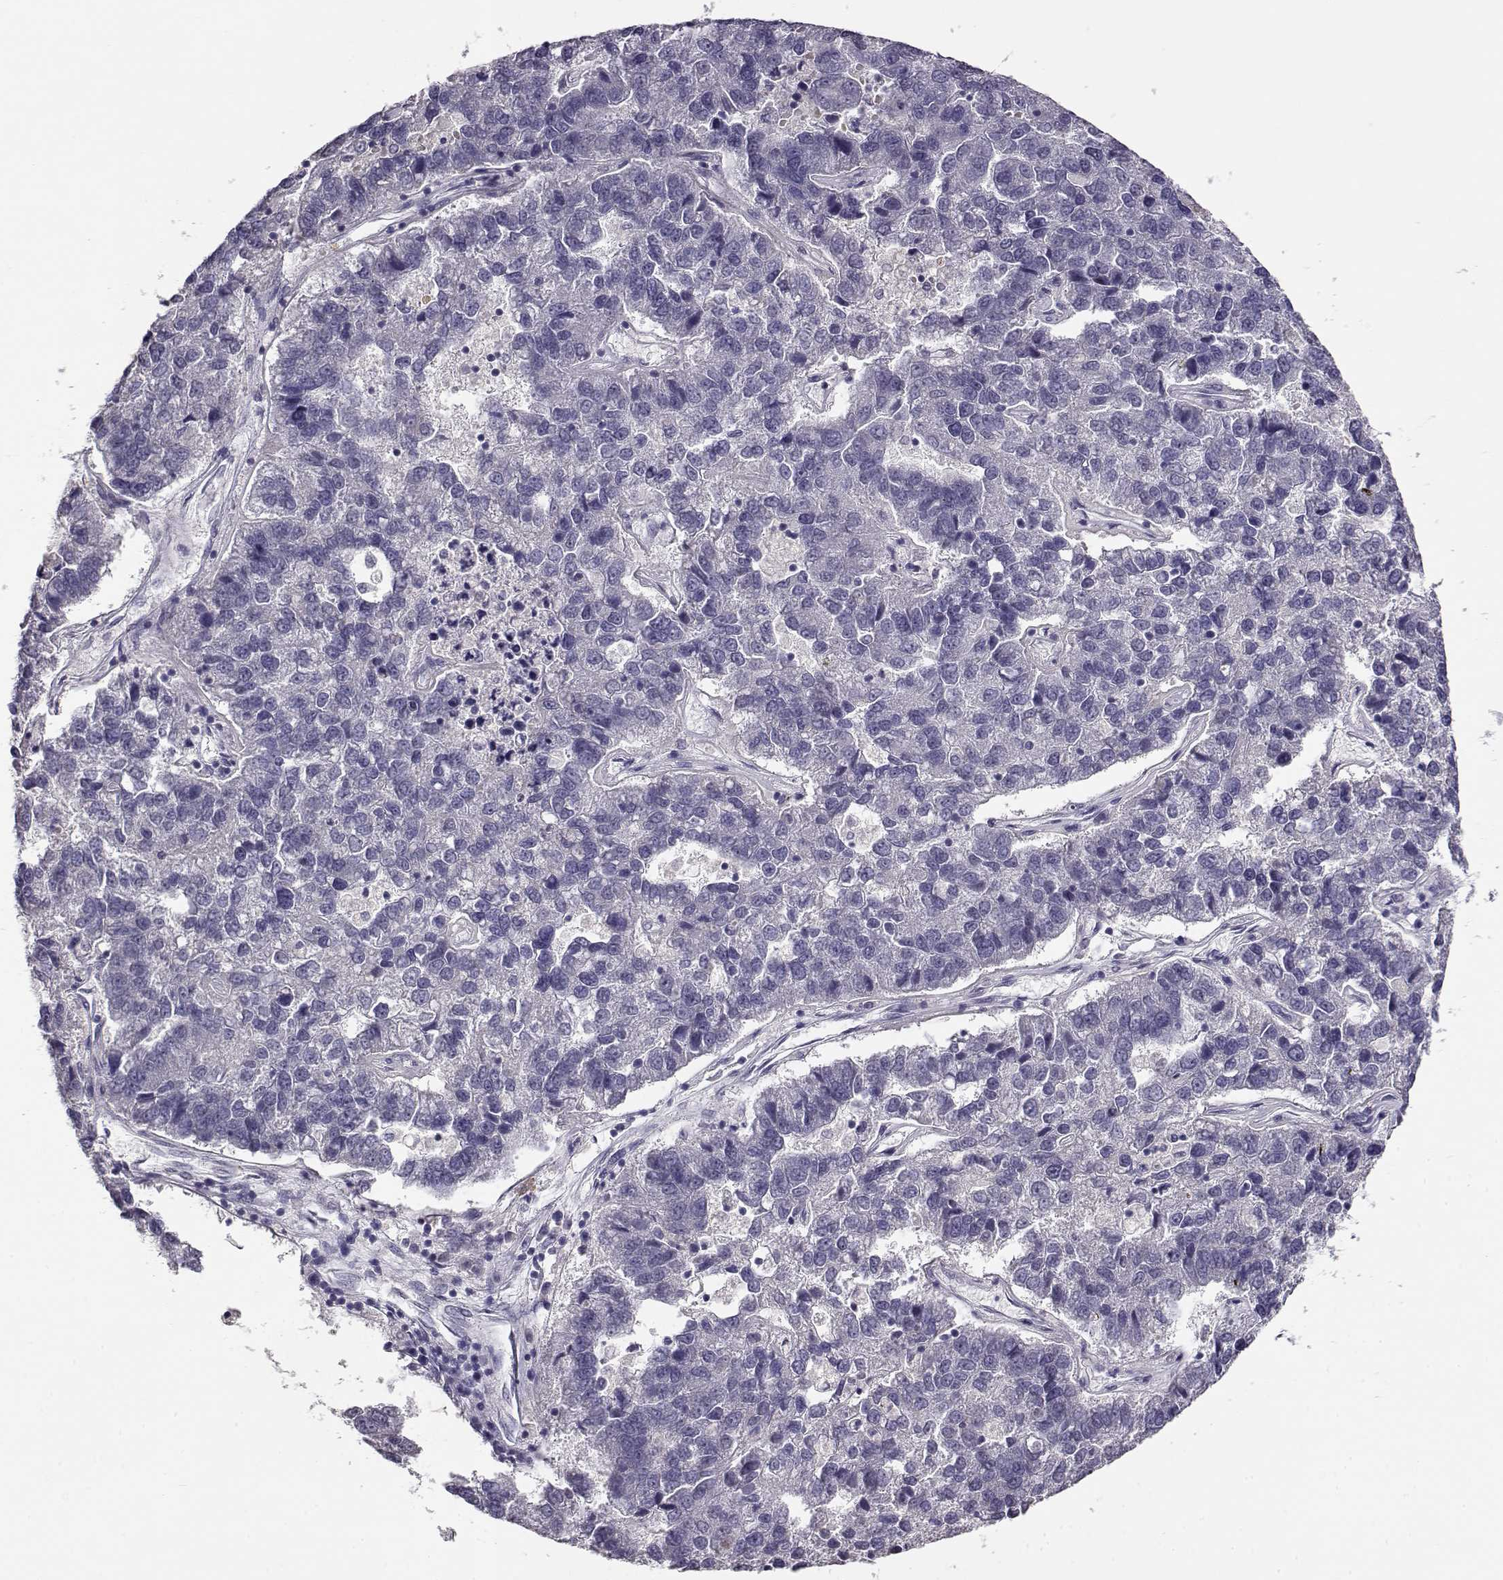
{"staining": {"intensity": "negative", "quantity": "none", "location": "none"}, "tissue": "pancreatic cancer", "cell_type": "Tumor cells", "image_type": "cancer", "snomed": [{"axis": "morphology", "description": "Adenocarcinoma, NOS"}, {"axis": "topography", "description": "Pancreas"}], "caption": "Pancreatic adenocarcinoma was stained to show a protein in brown. There is no significant expression in tumor cells. (Stains: DAB immunohistochemistry (IHC) with hematoxylin counter stain, Microscopy: brightfield microscopy at high magnification).", "gene": "RHOXF2", "patient": {"sex": "female", "age": 61}}